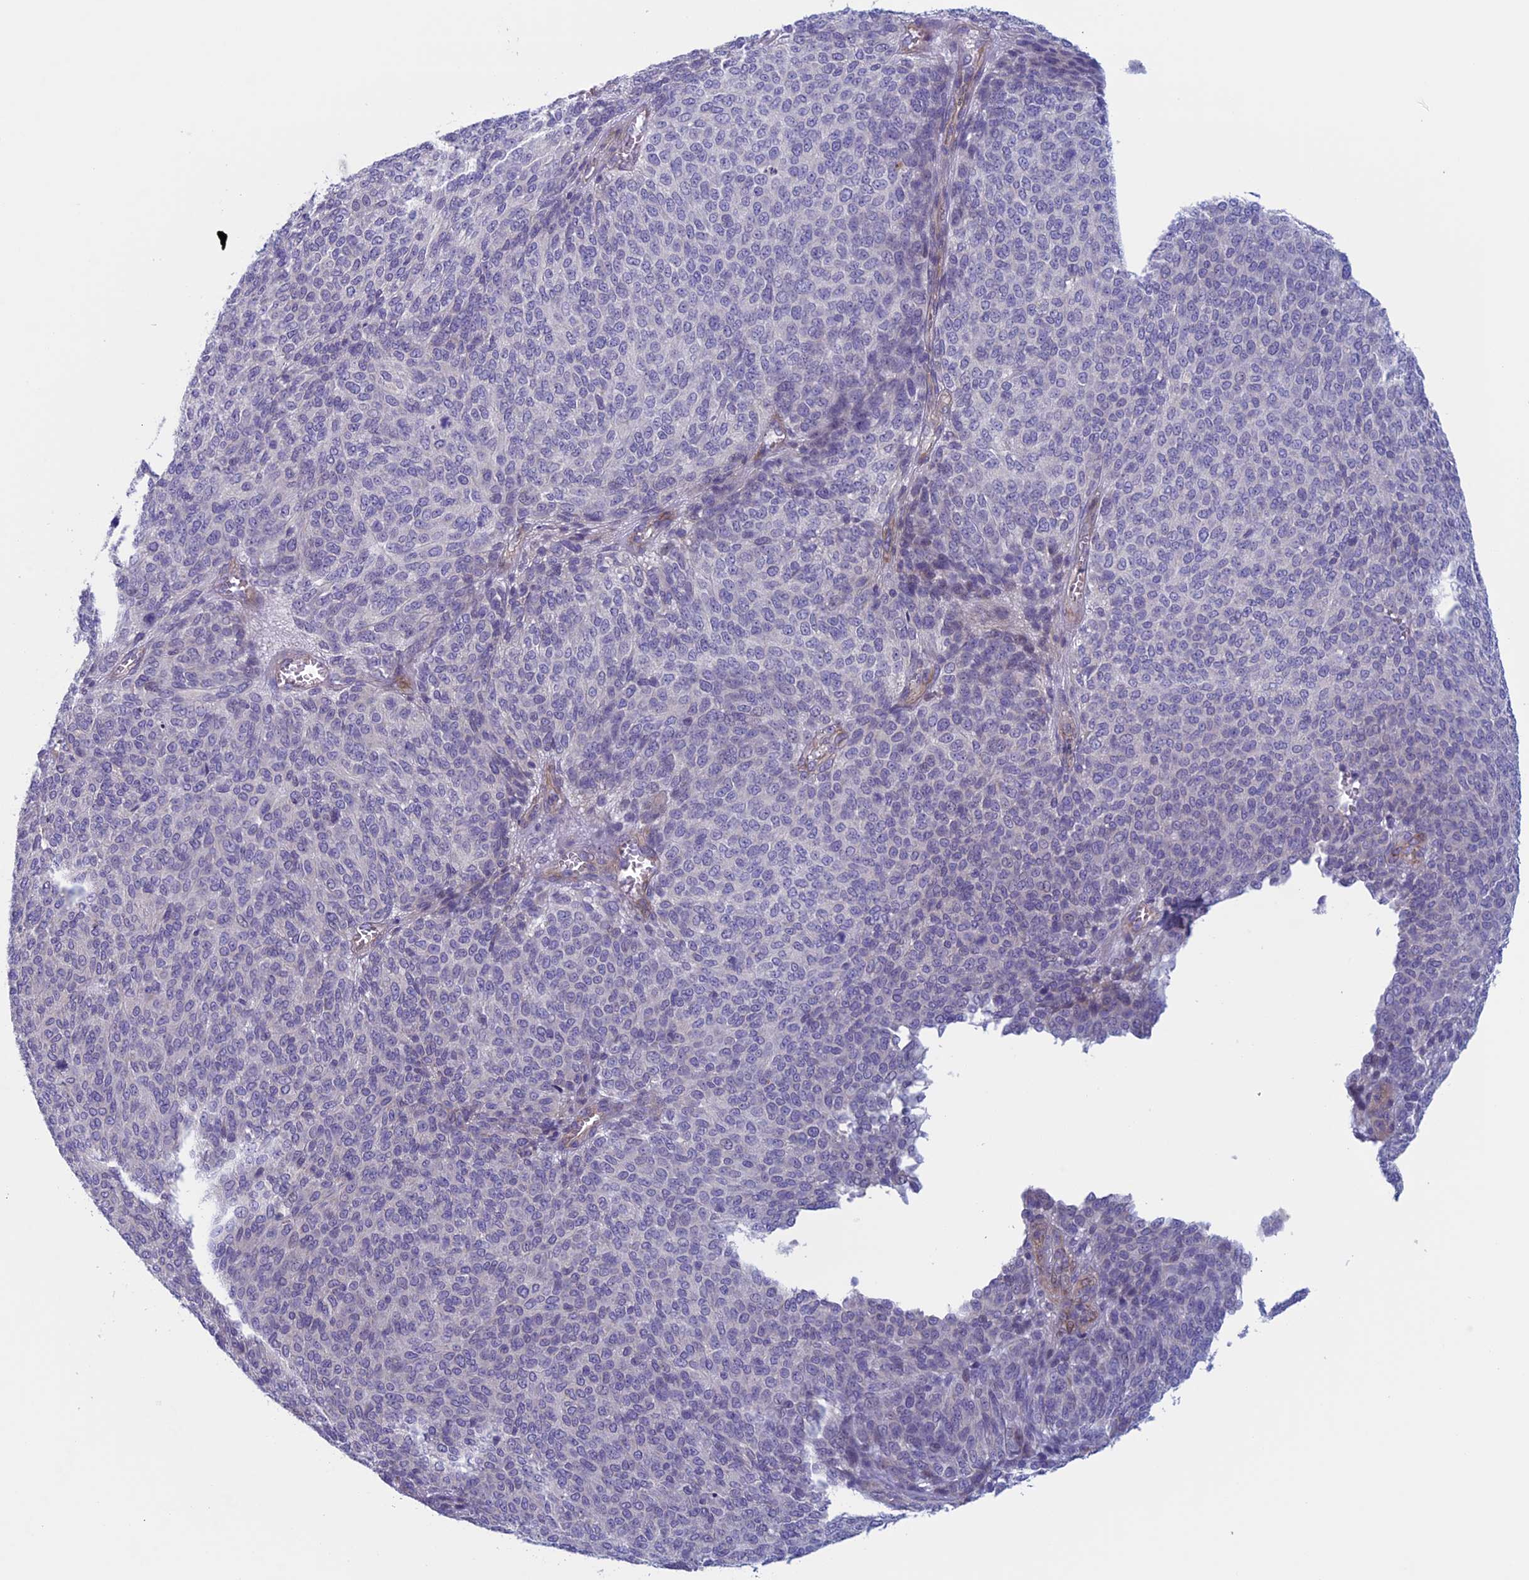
{"staining": {"intensity": "negative", "quantity": "none", "location": "none"}, "tissue": "melanoma", "cell_type": "Tumor cells", "image_type": "cancer", "snomed": [{"axis": "morphology", "description": "Malignant melanoma, NOS"}, {"axis": "topography", "description": "Skin"}], "caption": "There is no significant staining in tumor cells of melanoma. Brightfield microscopy of IHC stained with DAB (brown) and hematoxylin (blue), captured at high magnification.", "gene": "CNOT6L", "patient": {"sex": "male", "age": 49}}